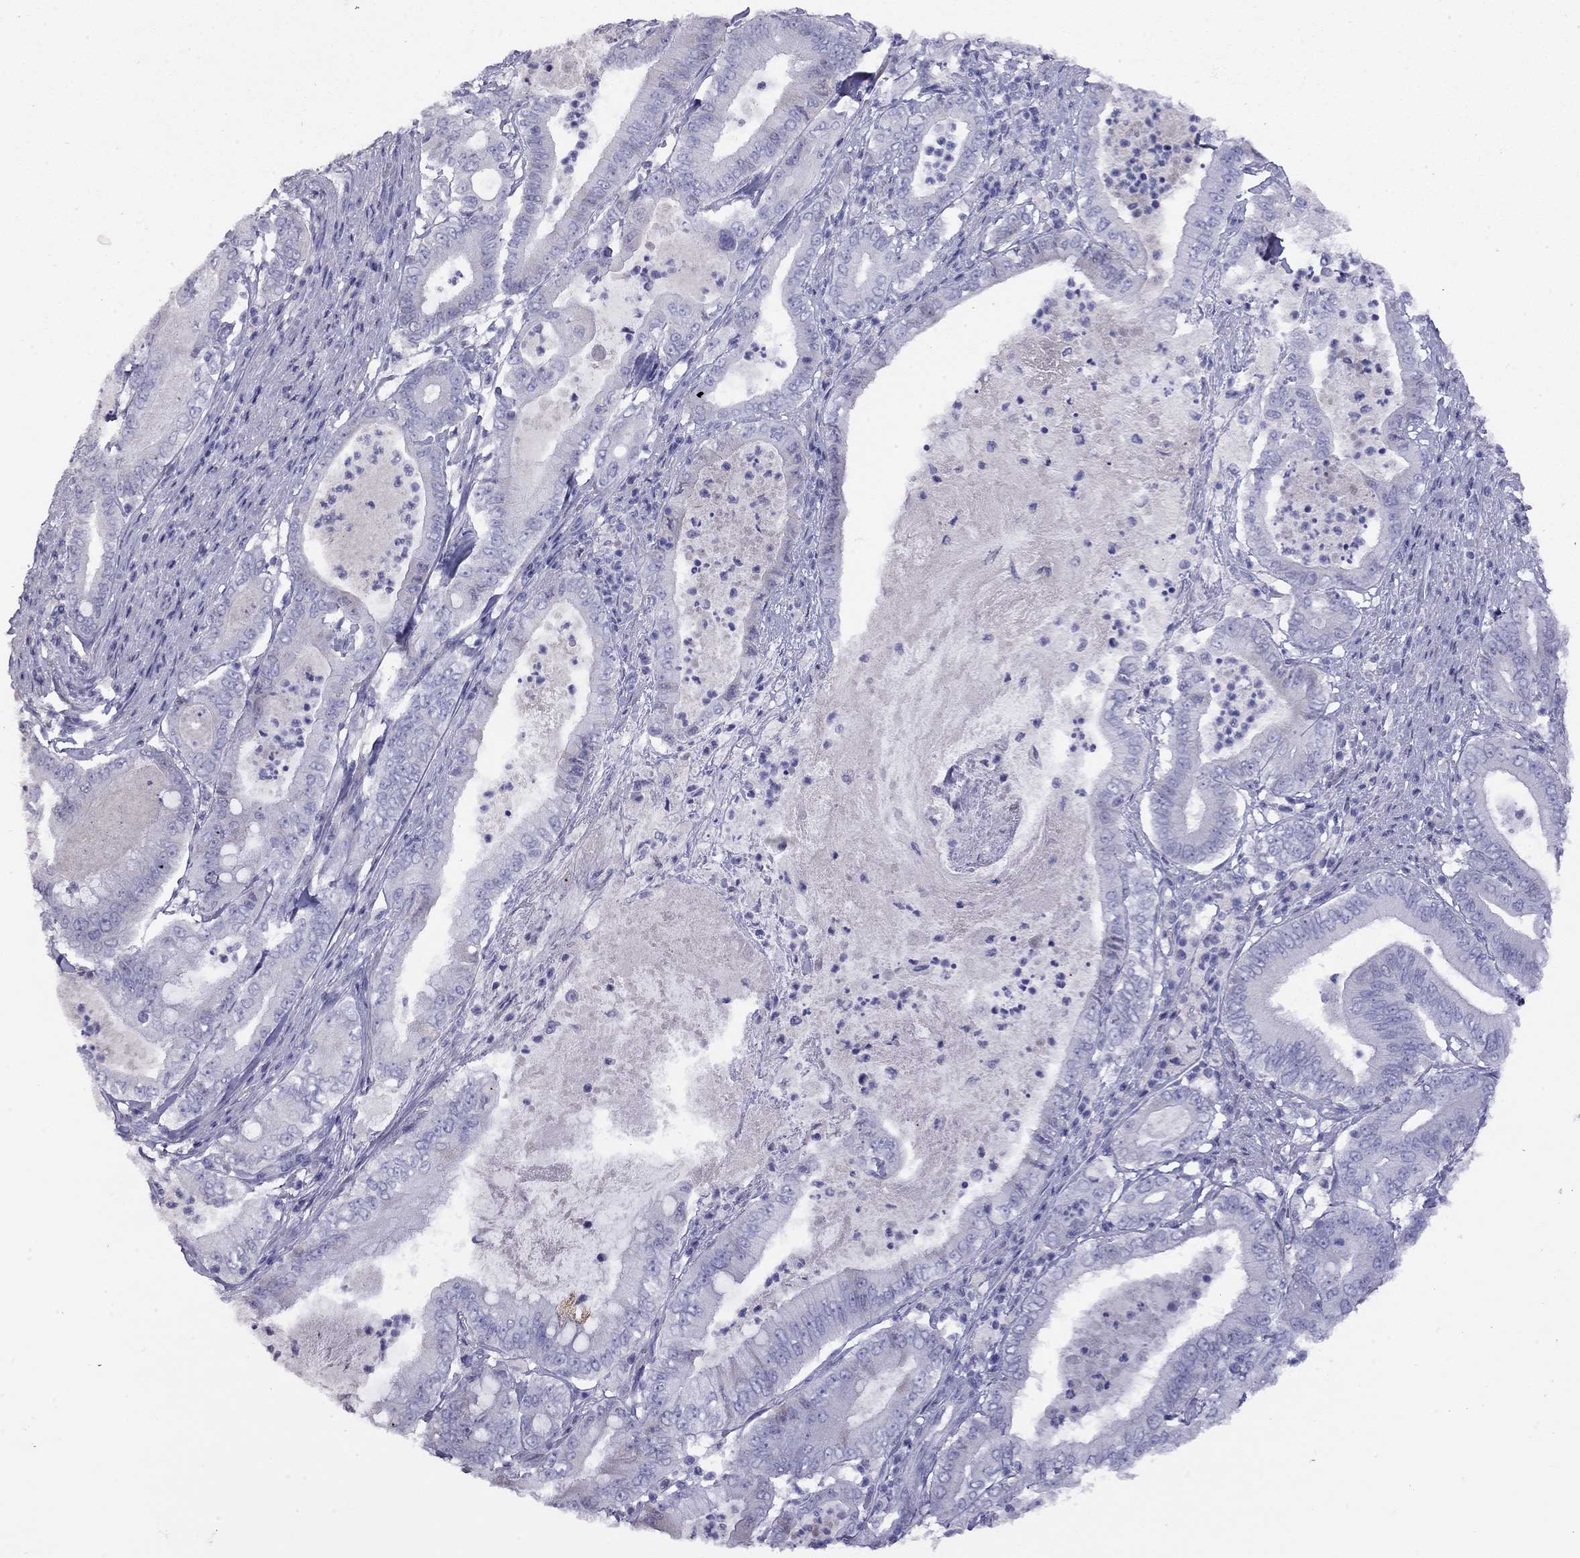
{"staining": {"intensity": "negative", "quantity": "none", "location": "none"}, "tissue": "pancreatic cancer", "cell_type": "Tumor cells", "image_type": "cancer", "snomed": [{"axis": "morphology", "description": "Adenocarcinoma, NOS"}, {"axis": "topography", "description": "Pancreas"}], "caption": "High power microscopy histopathology image of an immunohistochemistry image of adenocarcinoma (pancreatic), revealing no significant positivity in tumor cells.", "gene": "CPNE4", "patient": {"sex": "male", "age": 71}}